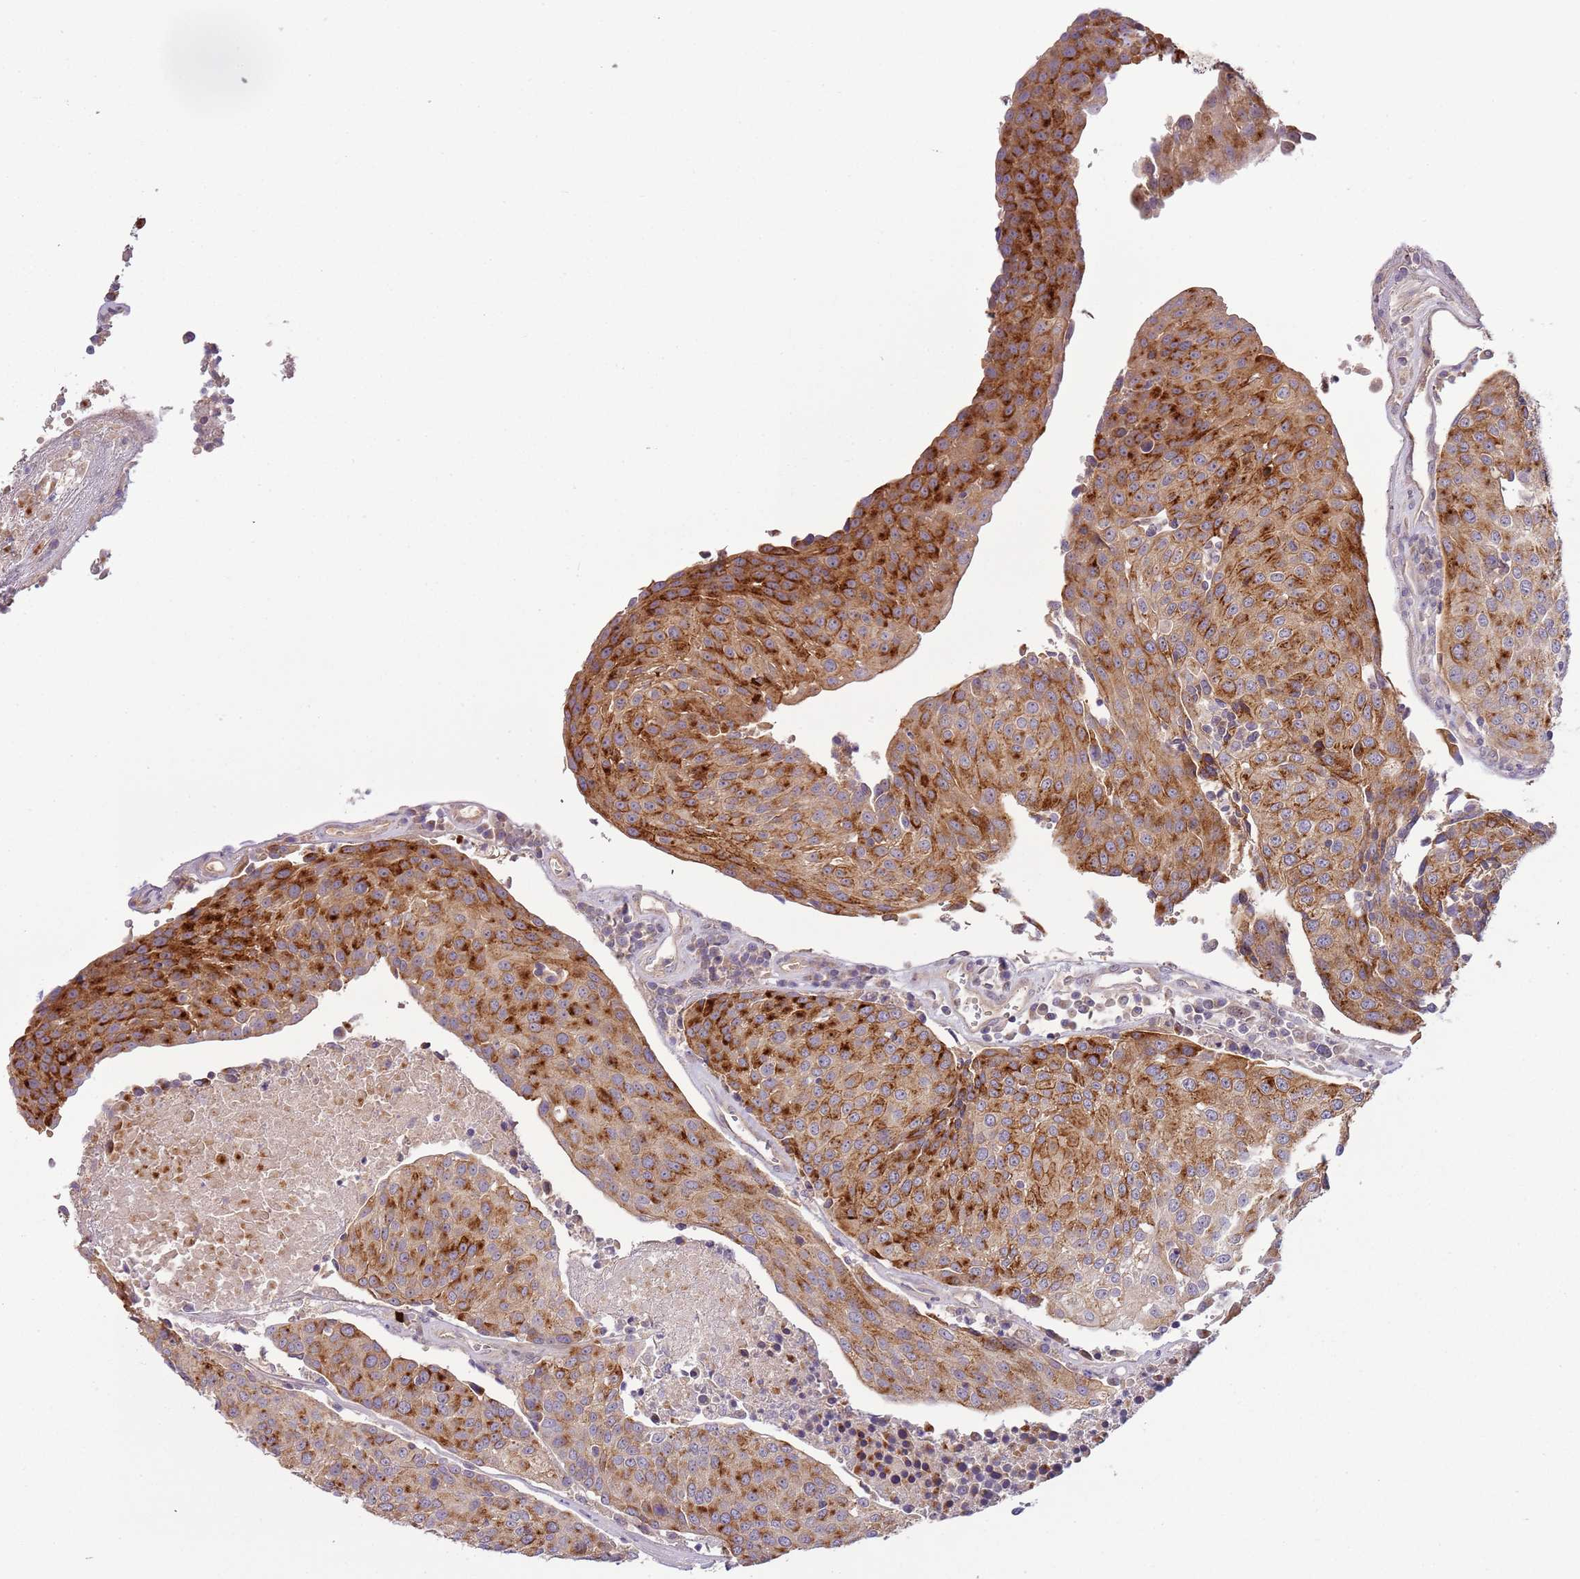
{"staining": {"intensity": "strong", "quantity": ">75%", "location": "cytoplasmic/membranous"}, "tissue": "urothelial cancer", "cell_type": "Tumor cells", "image_type": "cancer", "snomed": [{"axis": "morphology", "description": "Urothelial carcinoma, High grade"}, {"axis": "topography", "description": "Urinary bladder"}], "caption": "Strong cytoplasmic/membranous positivity is seen in about >75% of tumor cells in urothelial carcinoma (high-grade).", "gene": "RNF128", "patient": {"sex": "female", "age": 85}}